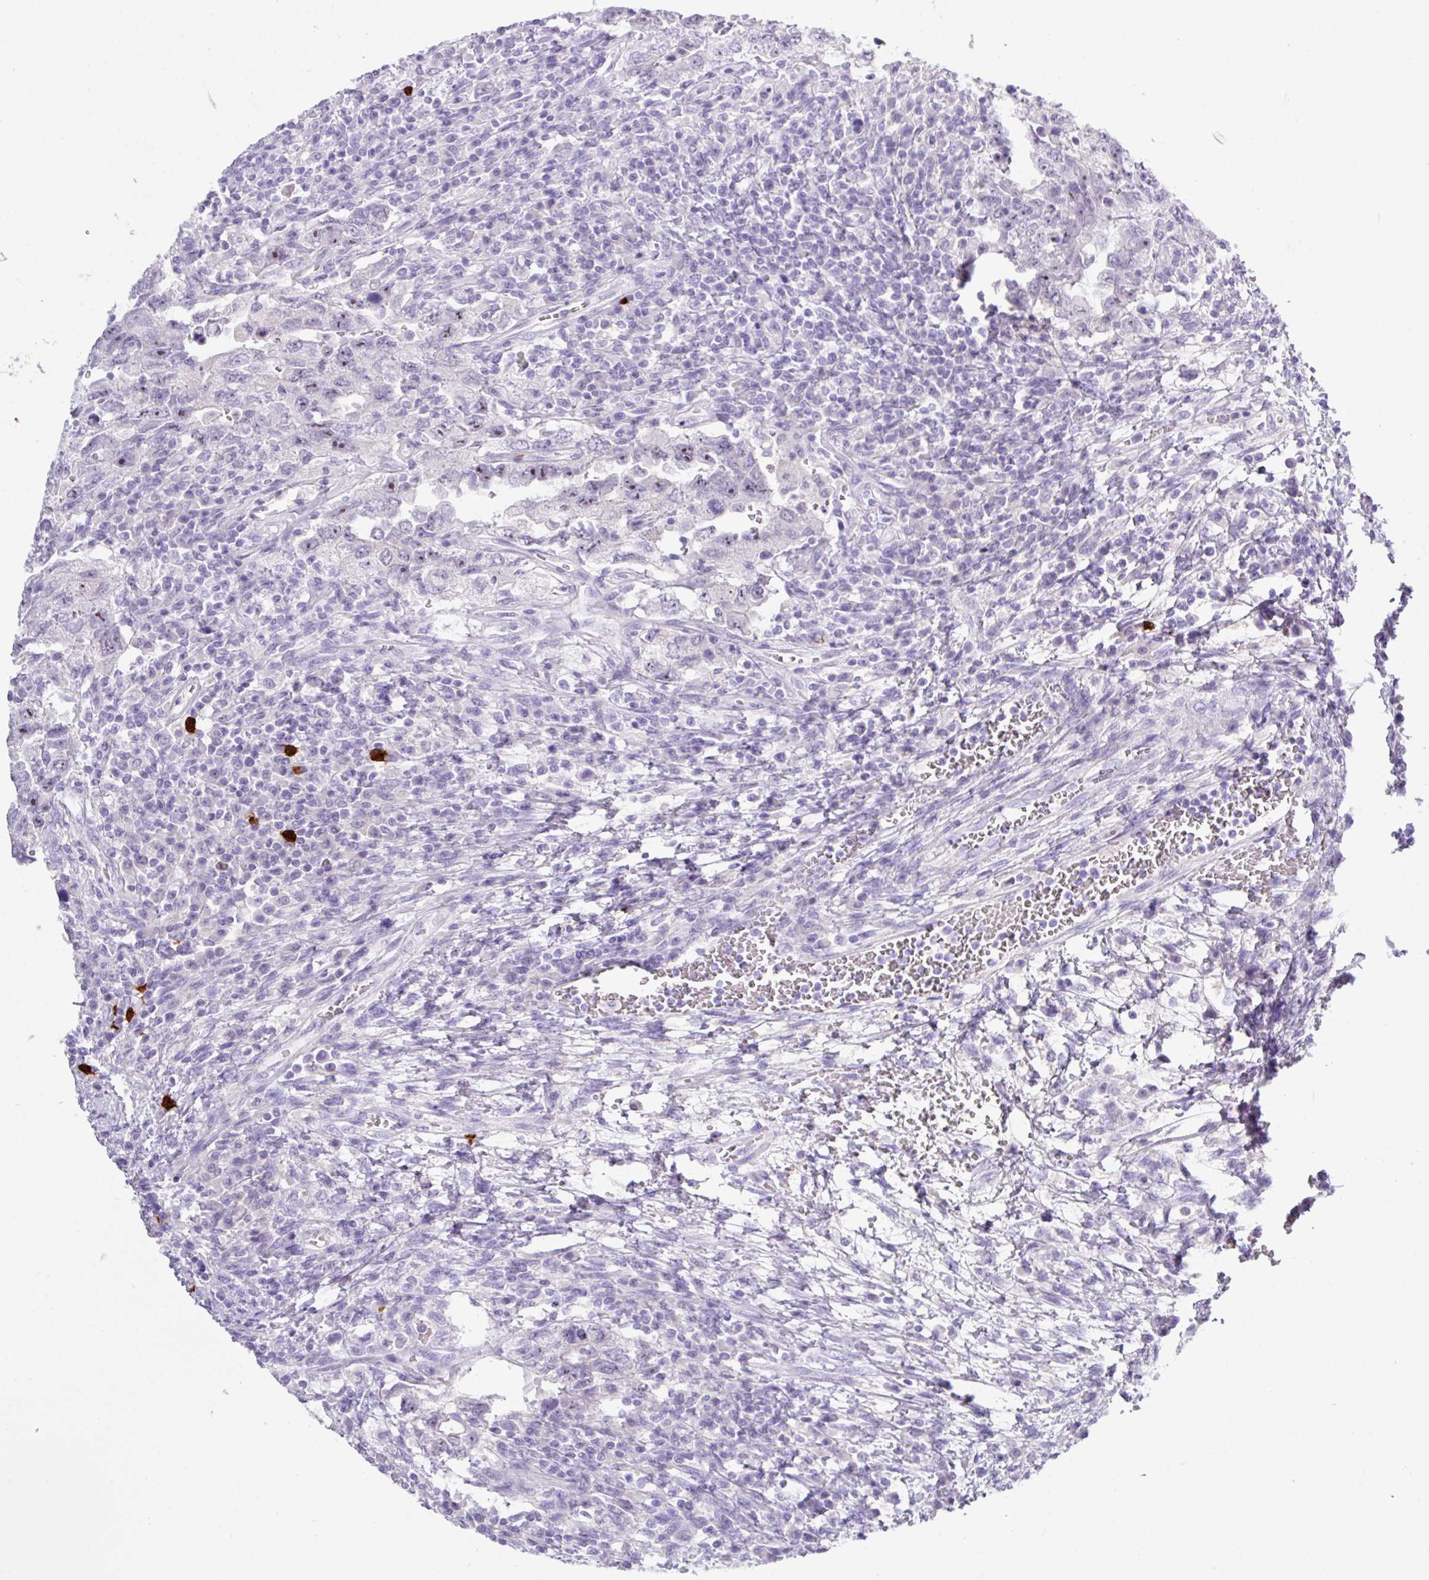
{"staining": {"intensity": "weak", "quantity": "<25%", "location": "nuclear"}, "tissue": "testis cancer", "cell_type": "Tumor cells", "image_type": "cancer", "snomed": [{"axis": "morphology", "description": "Carcinoma, Embryonal, NOS"}, {"axis": "topography", "description": "Testis"}], "caption": "High power microscopy photomicrograph of an IHC image of embryonal carcinoma (testis), revealing no significant expression in tumor cells.", "gene": "MRM2", "patient": {"sex": "male", "age": 26}}